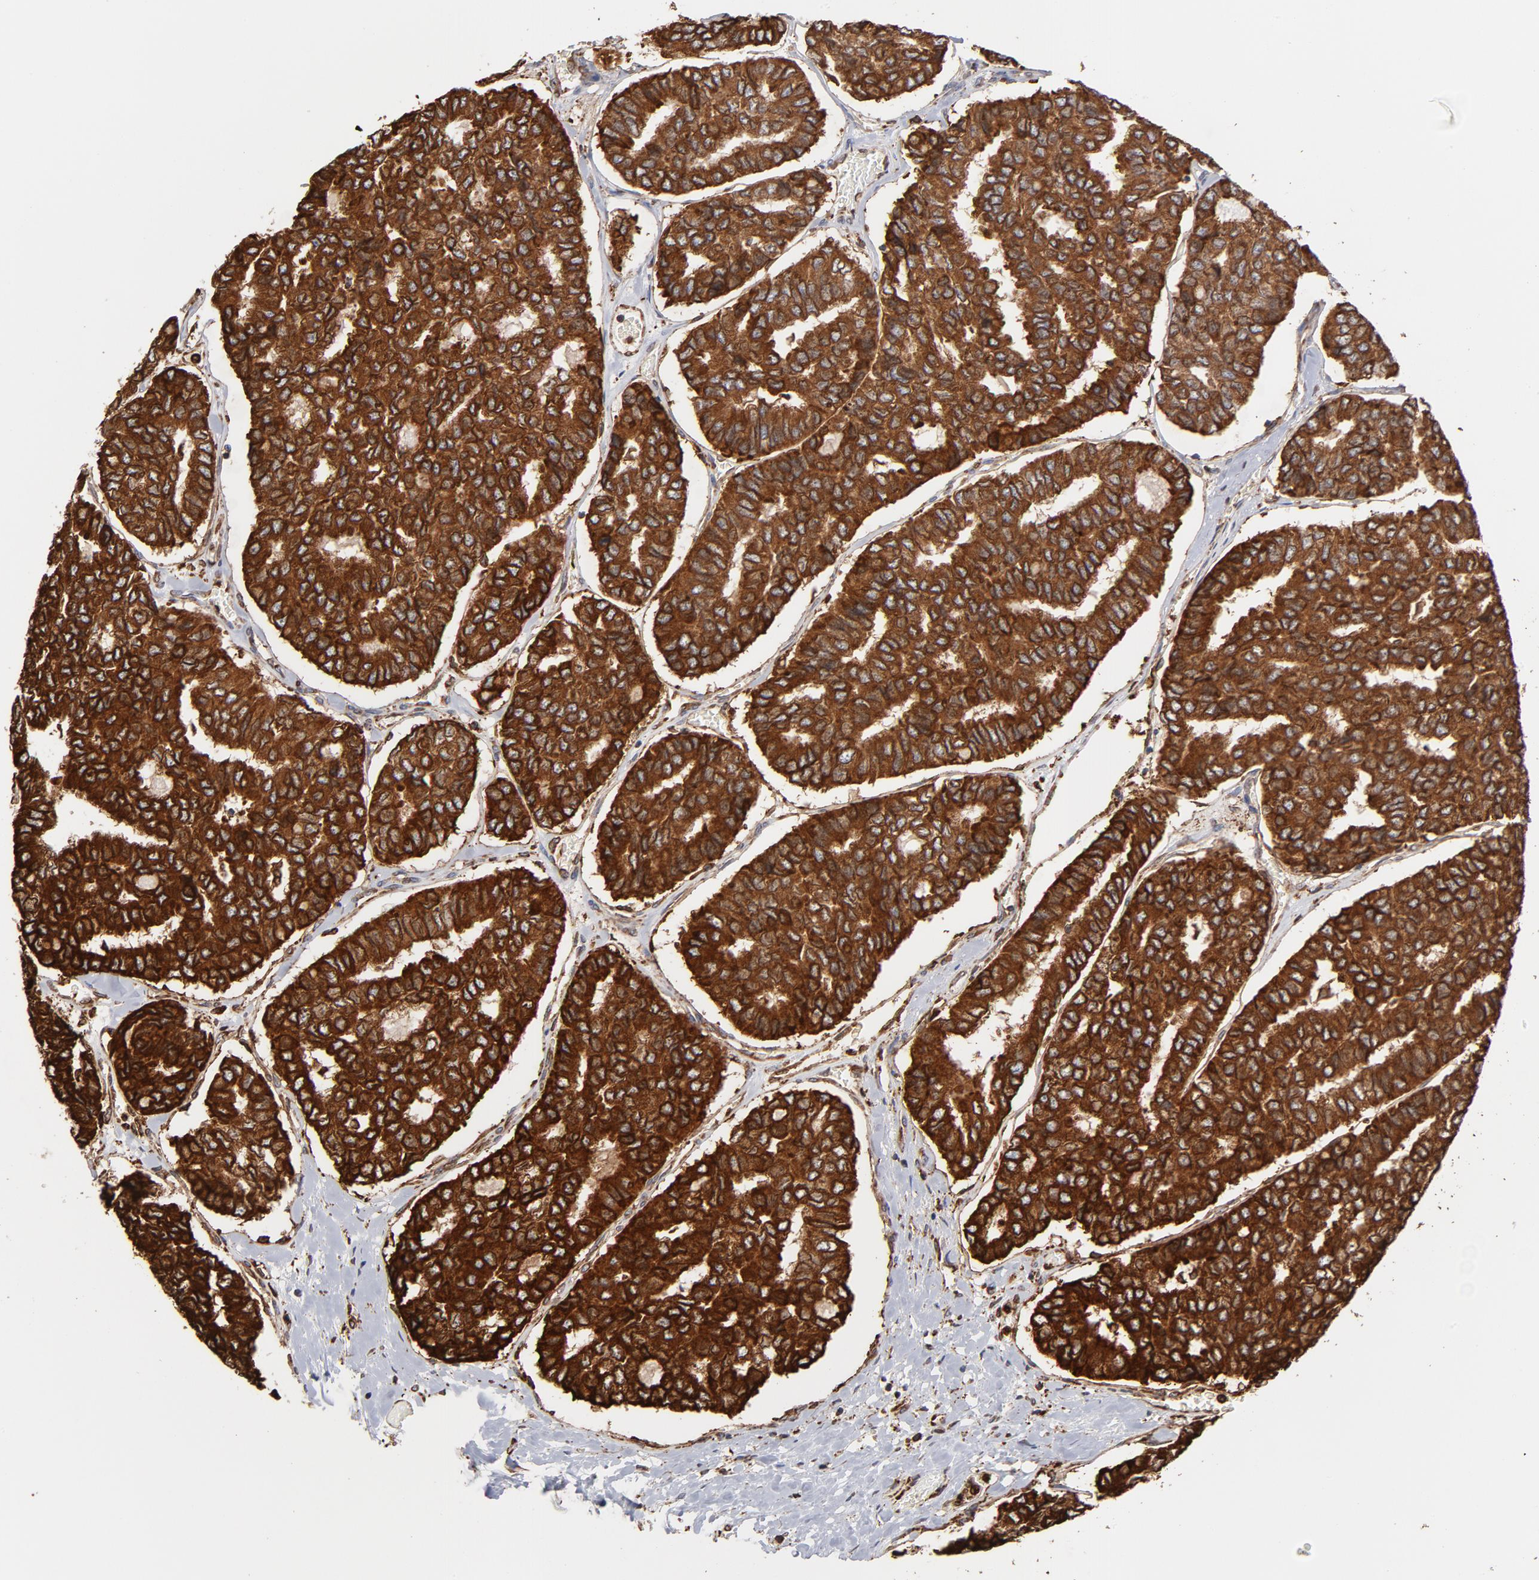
{"staining": {"intensity": "strong", "quantity": ">75%", "location": "cytoplasmic/membranous"}, "tissue": "thyroid cancer", "cell_type": "Tumor cells", "image_type": "cancer", "snomed": [{"axis": "morphology", "description": "Papillary adenocarcinoma, NOS"}, {"axis": "topography", "description": "Thyroid gland"}], "caption": "Human thyroid papillary adenocarcinoma stained for a protein (brown) reveals strong cytoplasmic/membranous positive expression in about >75% of tumor cells.", "gene": "CANX", "patient": {"sex": "female", "age": 35}}